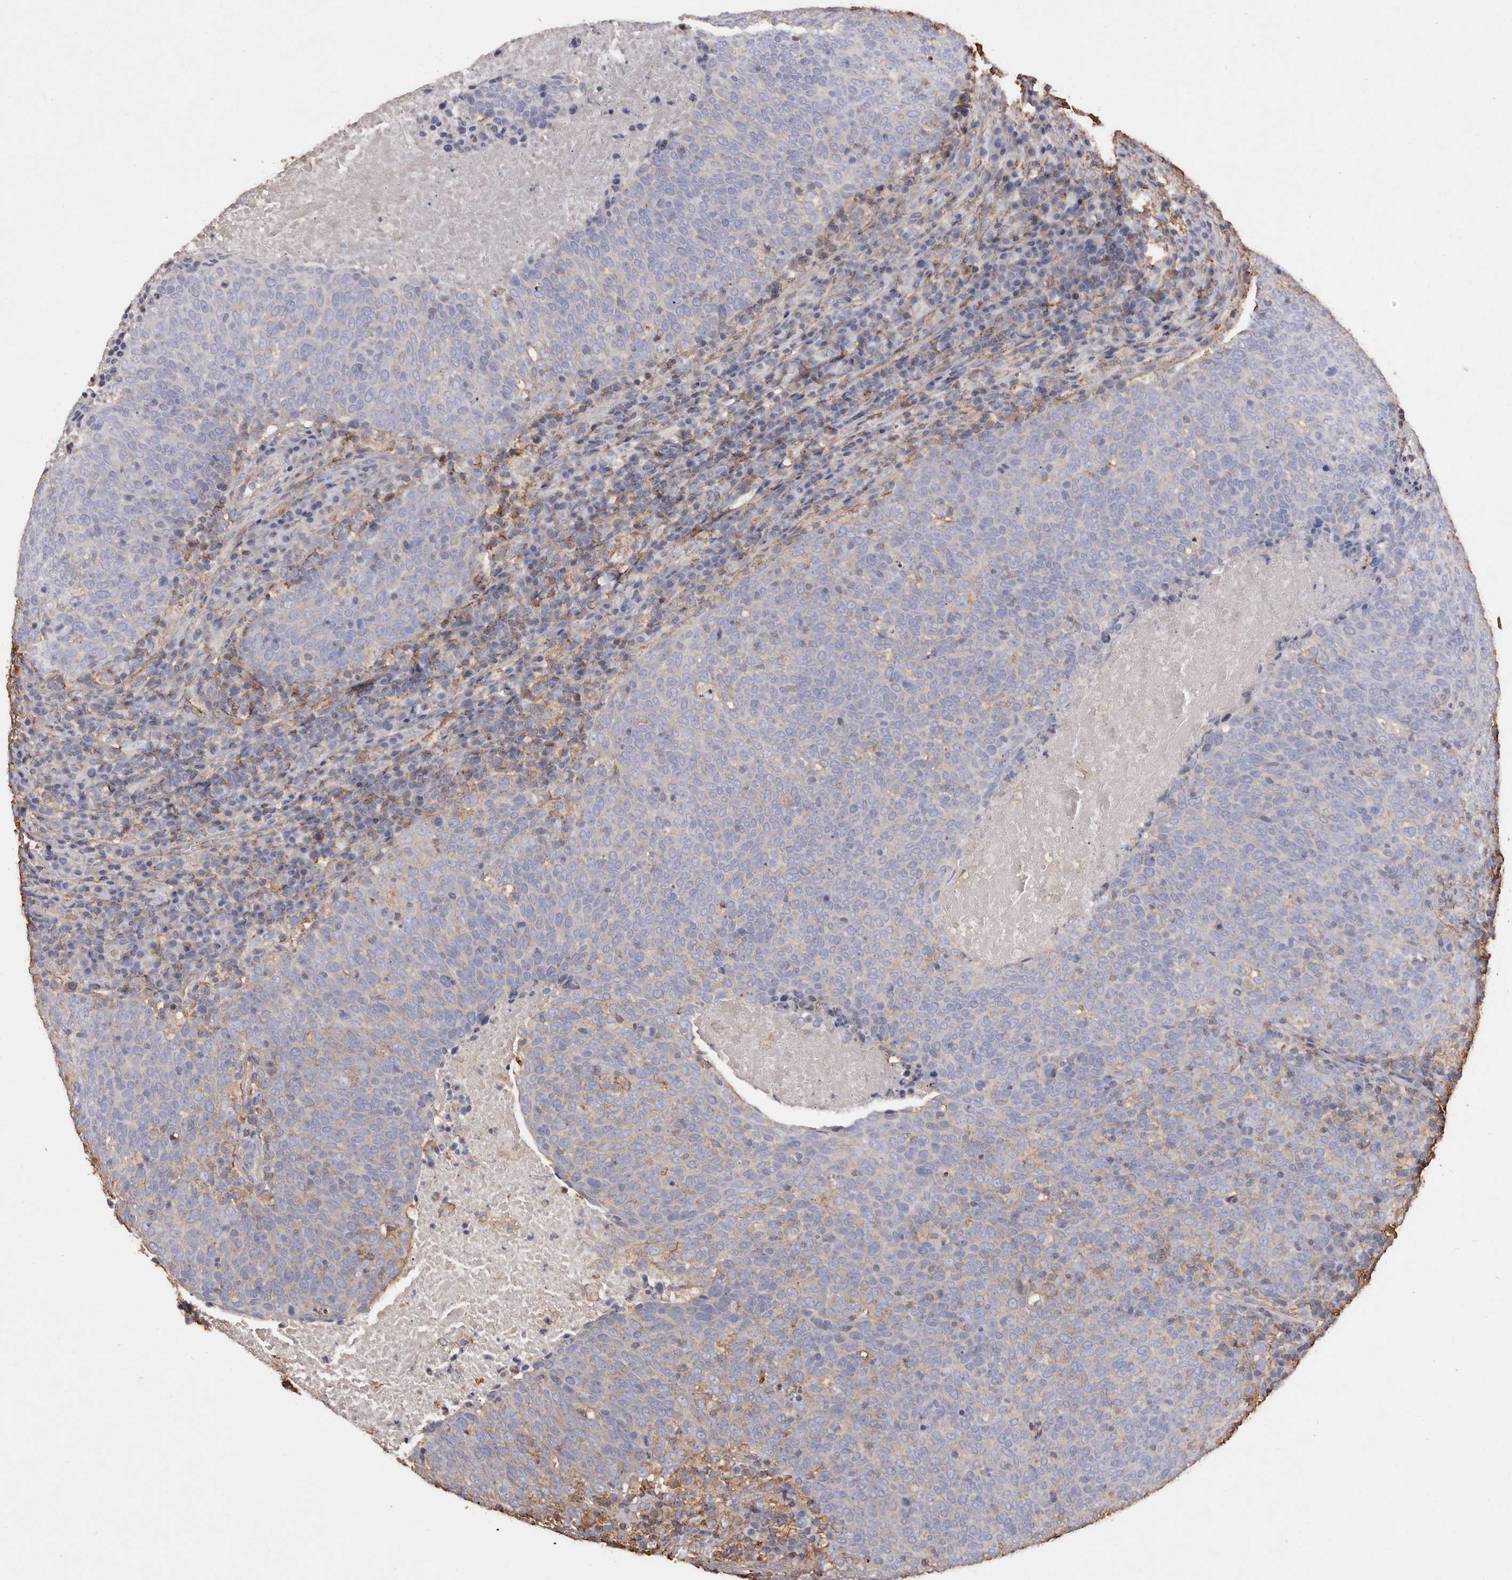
{"staining": {"intensity": "negative", "quantity": "none", "location": "none"}, "tissue": "head and neck cancer", "cell_type": "Tumor cells", "image_type": "cancer", "snomed": [{"axis": "morphology", "description": "Squamous cell carcinoma, NOS"}, {"axis": "morphology", "description": "Squamous cell carcinoma, metastatic, NOS"}, {"axis": "topography", "description": "Lymph node"}, {"axis": "topography", "description": "Head-Neck"}], "caption": "Head and neck cancer was stained to show a protein in brown. There is no significant staining in tumor cells.", "gene": "COQ8B", "patient": {"sex": "male", "age": 62}}